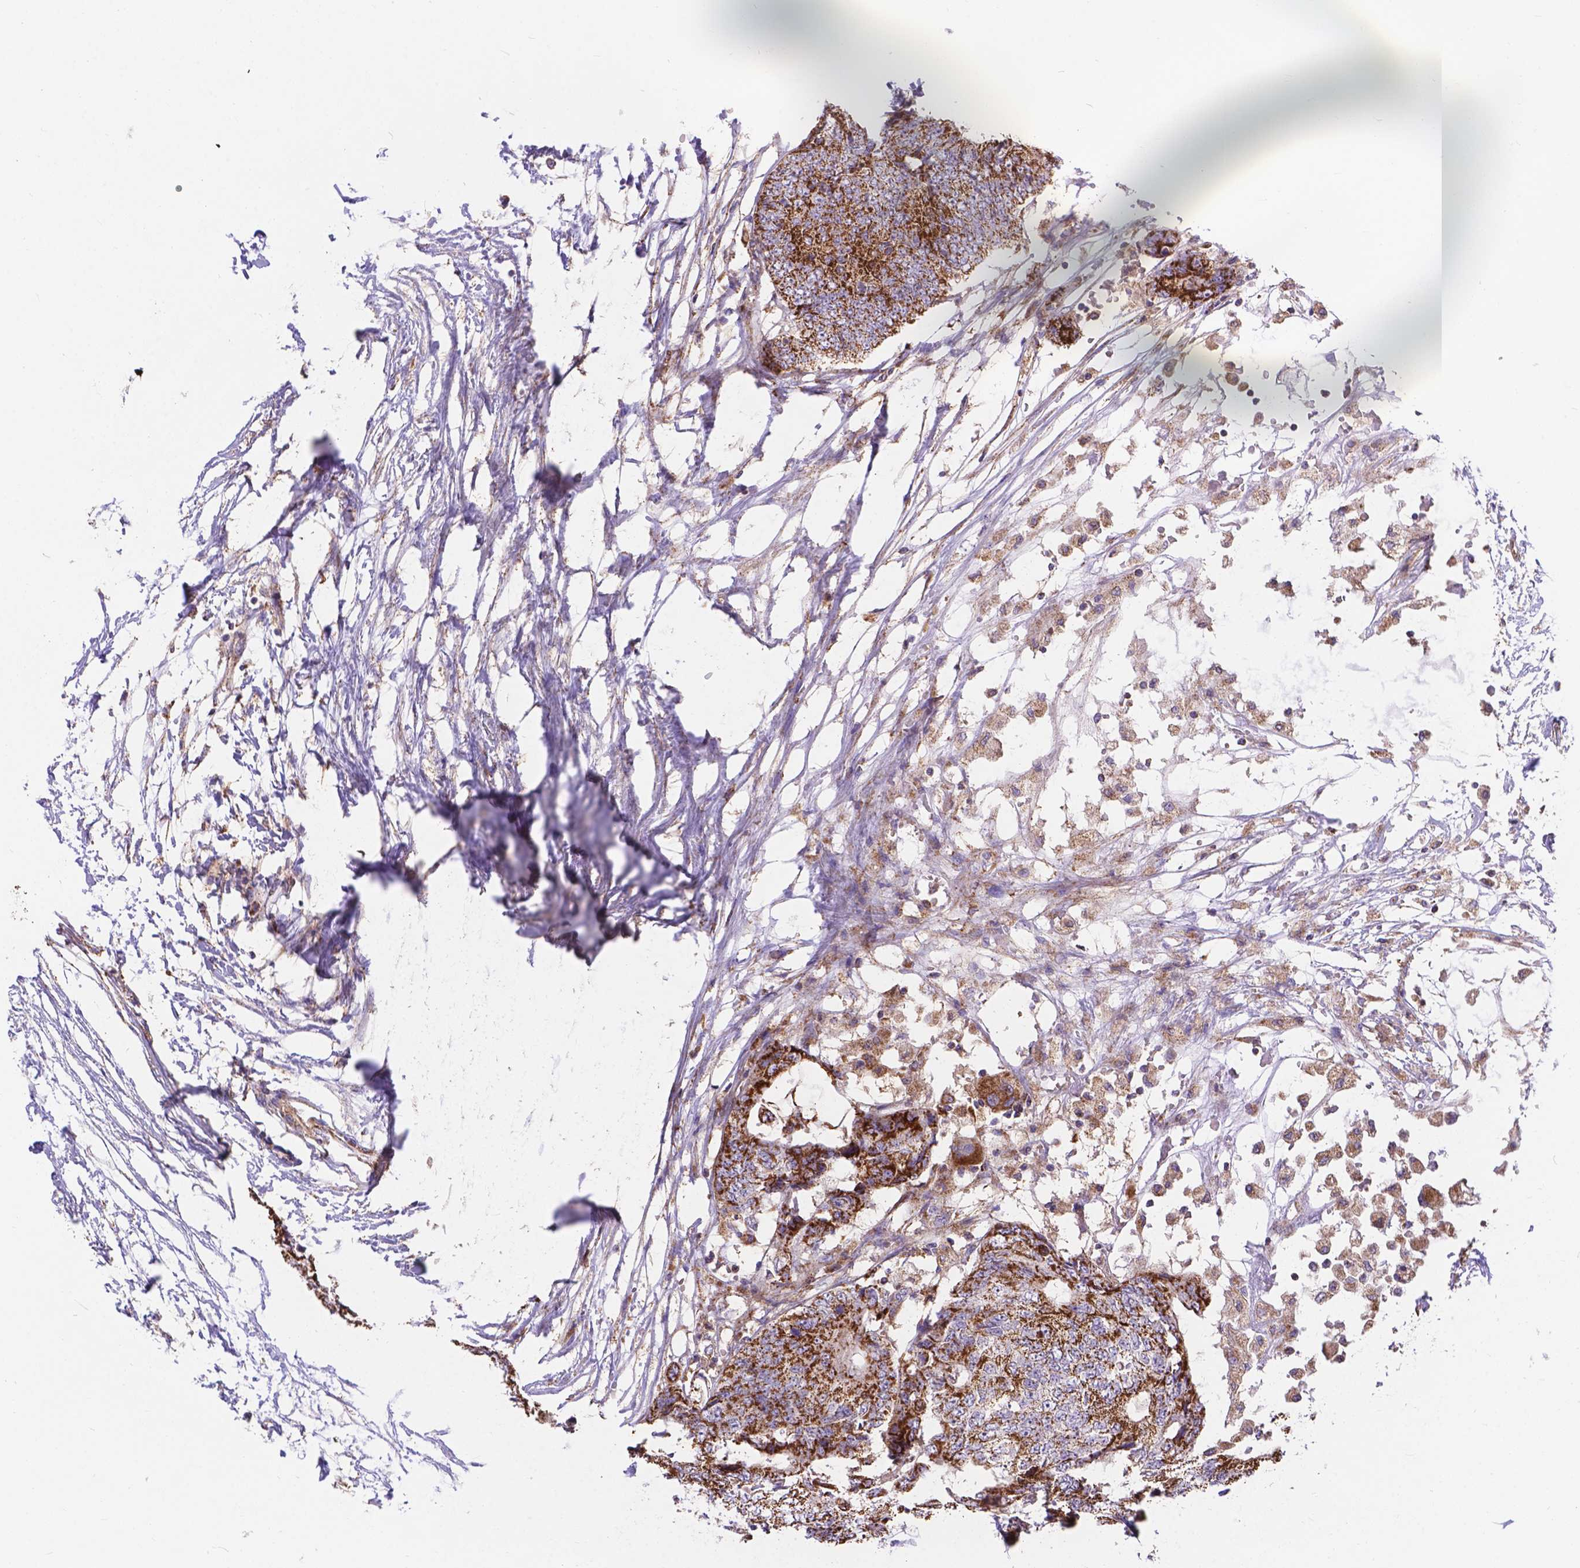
{"staining": {"intensity": "strong", "quantity": "25%-75%", "location": "cytoplasmic/membranous"}, "tissue": "colorectal cancer", "cell_type": "Tumor cells", "image_type": "cancer", "snomed": [{"axis": "morphology", "description": "Adenocarcinoma, NOS"}, {"axis": "topography", "description": "Colon"}], "caption": "Protein staining of colorectal cancer (adenocarcinoma) tissue shows strong cytoplasmic/membranous positivity in about 25%-75% of tumor cells.", "gene": "AK3", "patient": {"sex": "female", "age": 48}}